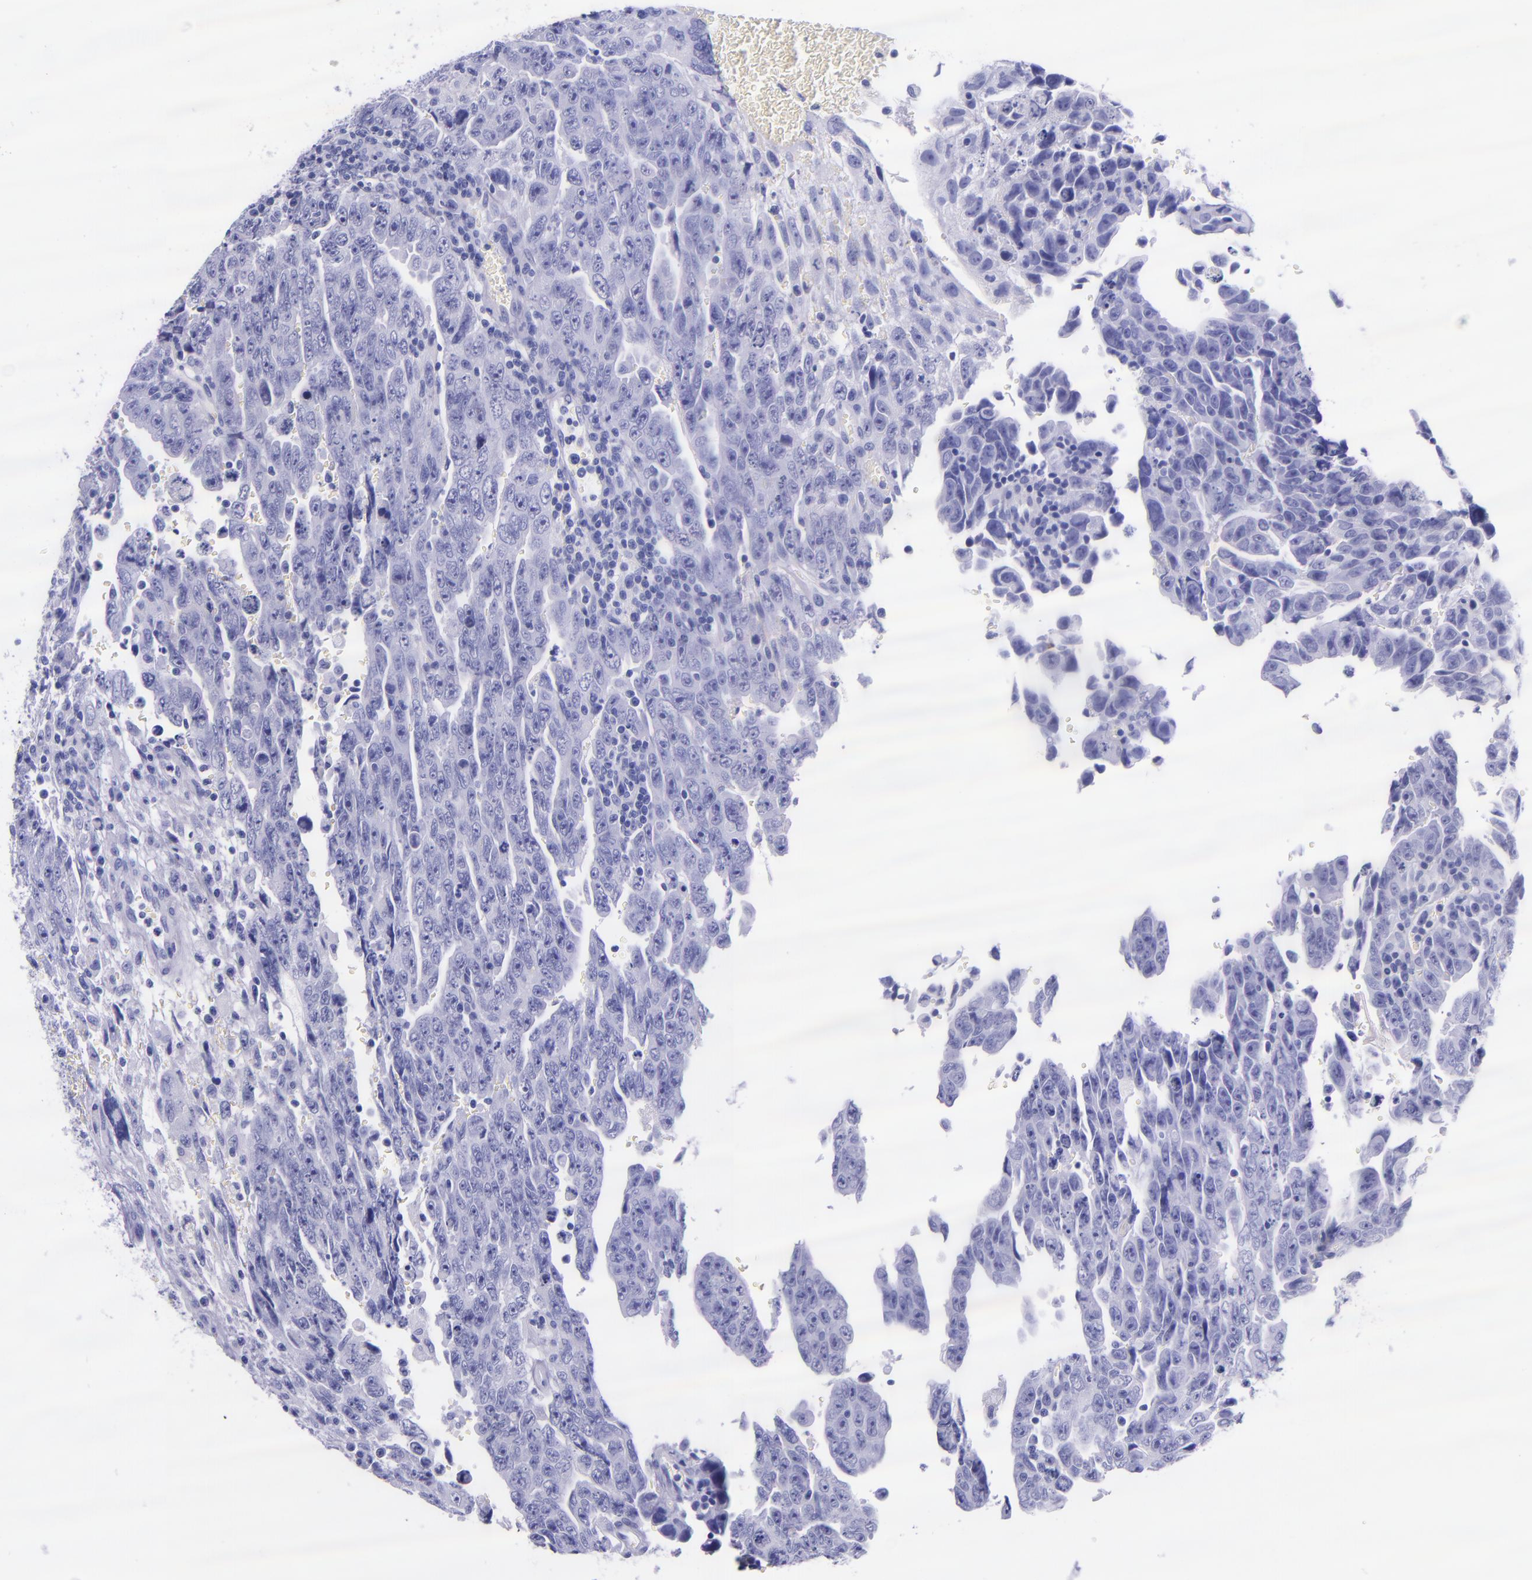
{"staining": {"intensity": "negative", "quantity": "none", "location": "none"}, "tissue": "testis cancer", "cell_type": "Tumor cells", "image_type": "cancer", "snomed": [{"axis": "morphology", "description": "Carcinoma, Embryonal, NOS"}, {"axis": "topography", "description": "Testis"}], "caption": "Image shows no significant protein expression in tumor cells of testis cancer.", "gene": "MBP", "patient": {"sex": "male", "age": 28}}